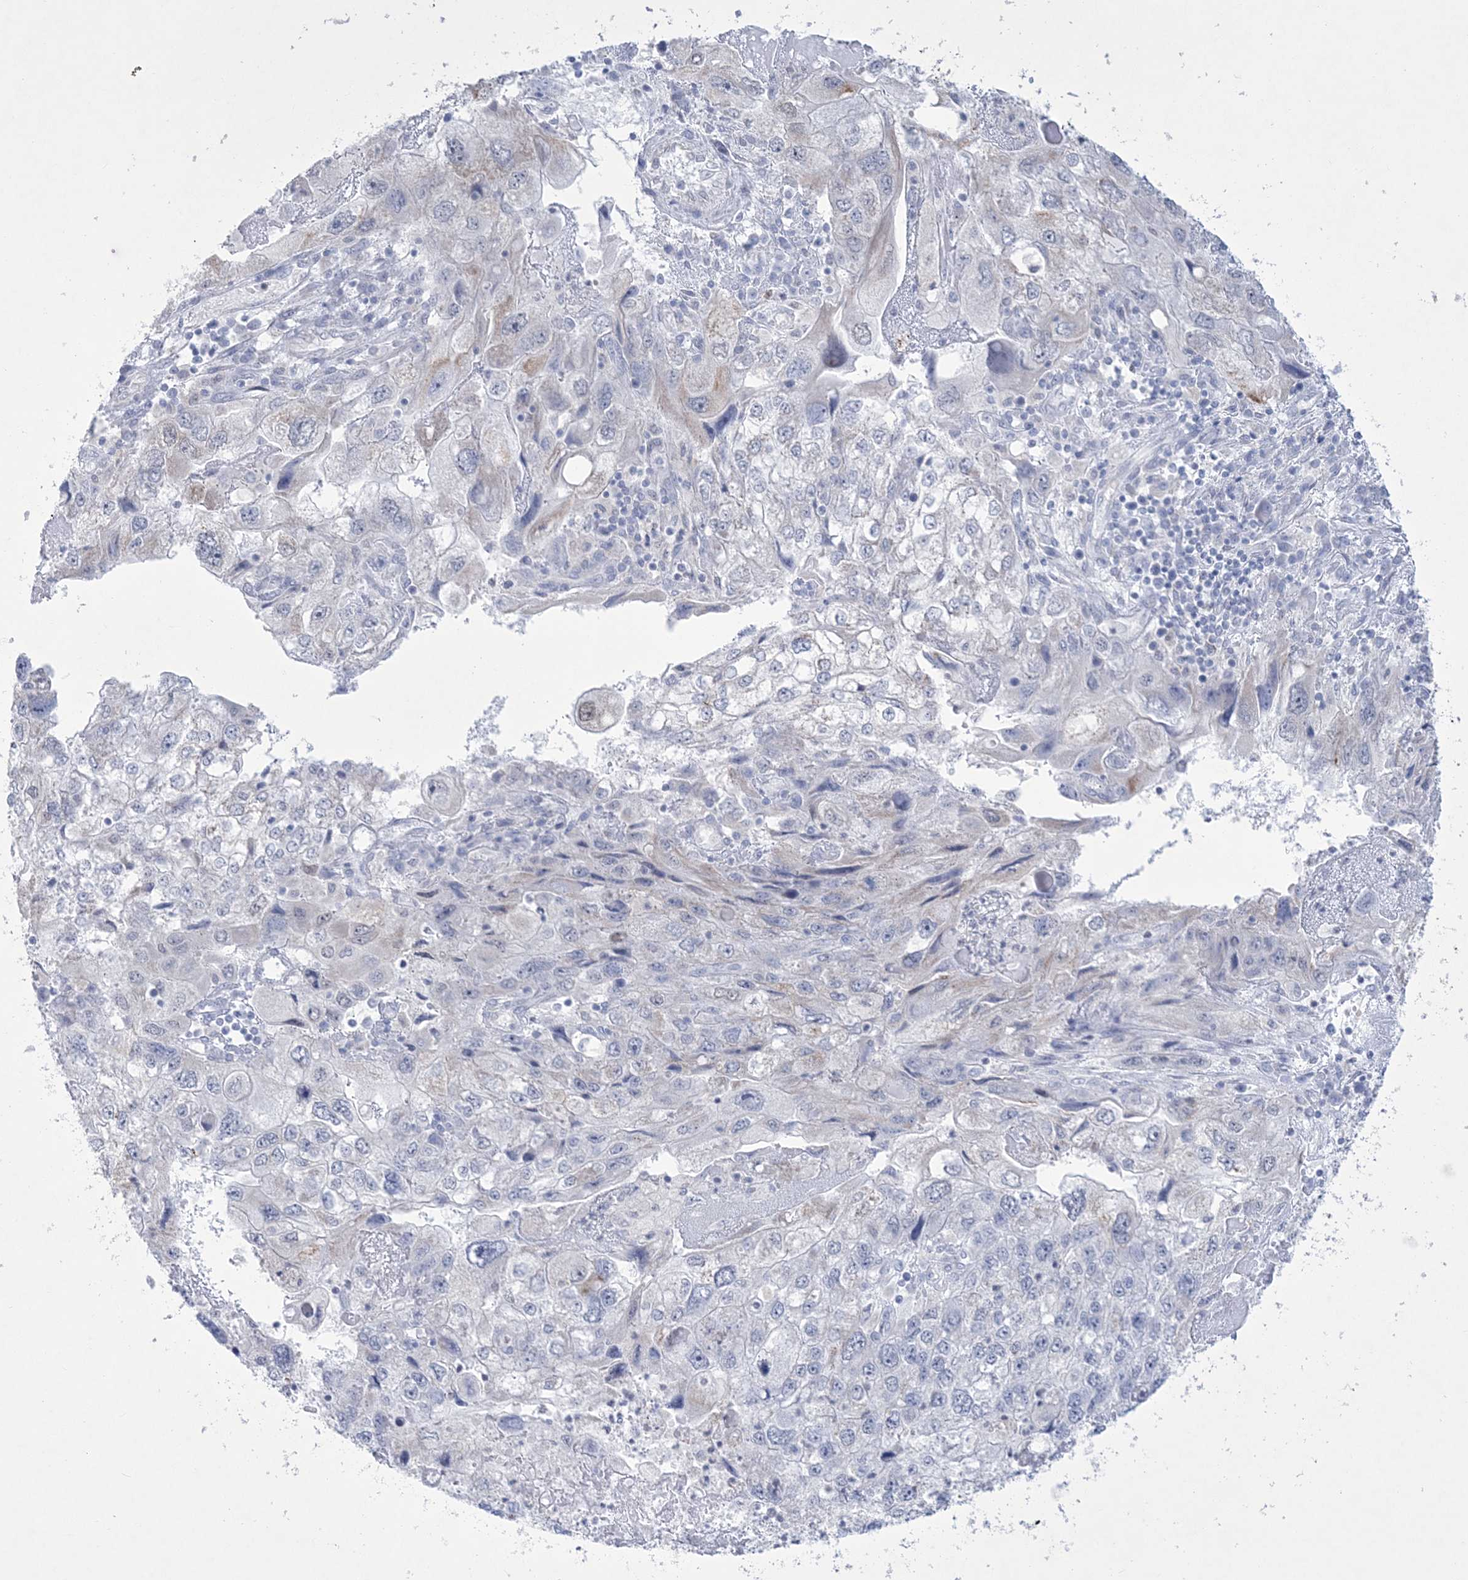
{"staining": {"intensity": "negative", "quantity": "none", "location": "none"}, "tissue": "endometrial cancer", "cell_type": "Tumor cells", "image_type": "cancer", "snomed": [{"axis": "morphology", "description": "Adenocarcinoma, NOS"}, {"axis": "topography", "description": "Endometrium"}], "caption": "Tumor cells show no significant protein staining in adenocarcinoma (endometrial). (Immunohistochemistry (ihc), brightfield microscopy, high magnification).", "gene": "WDR27", "patient": {"sex": "female", "age": 49}}